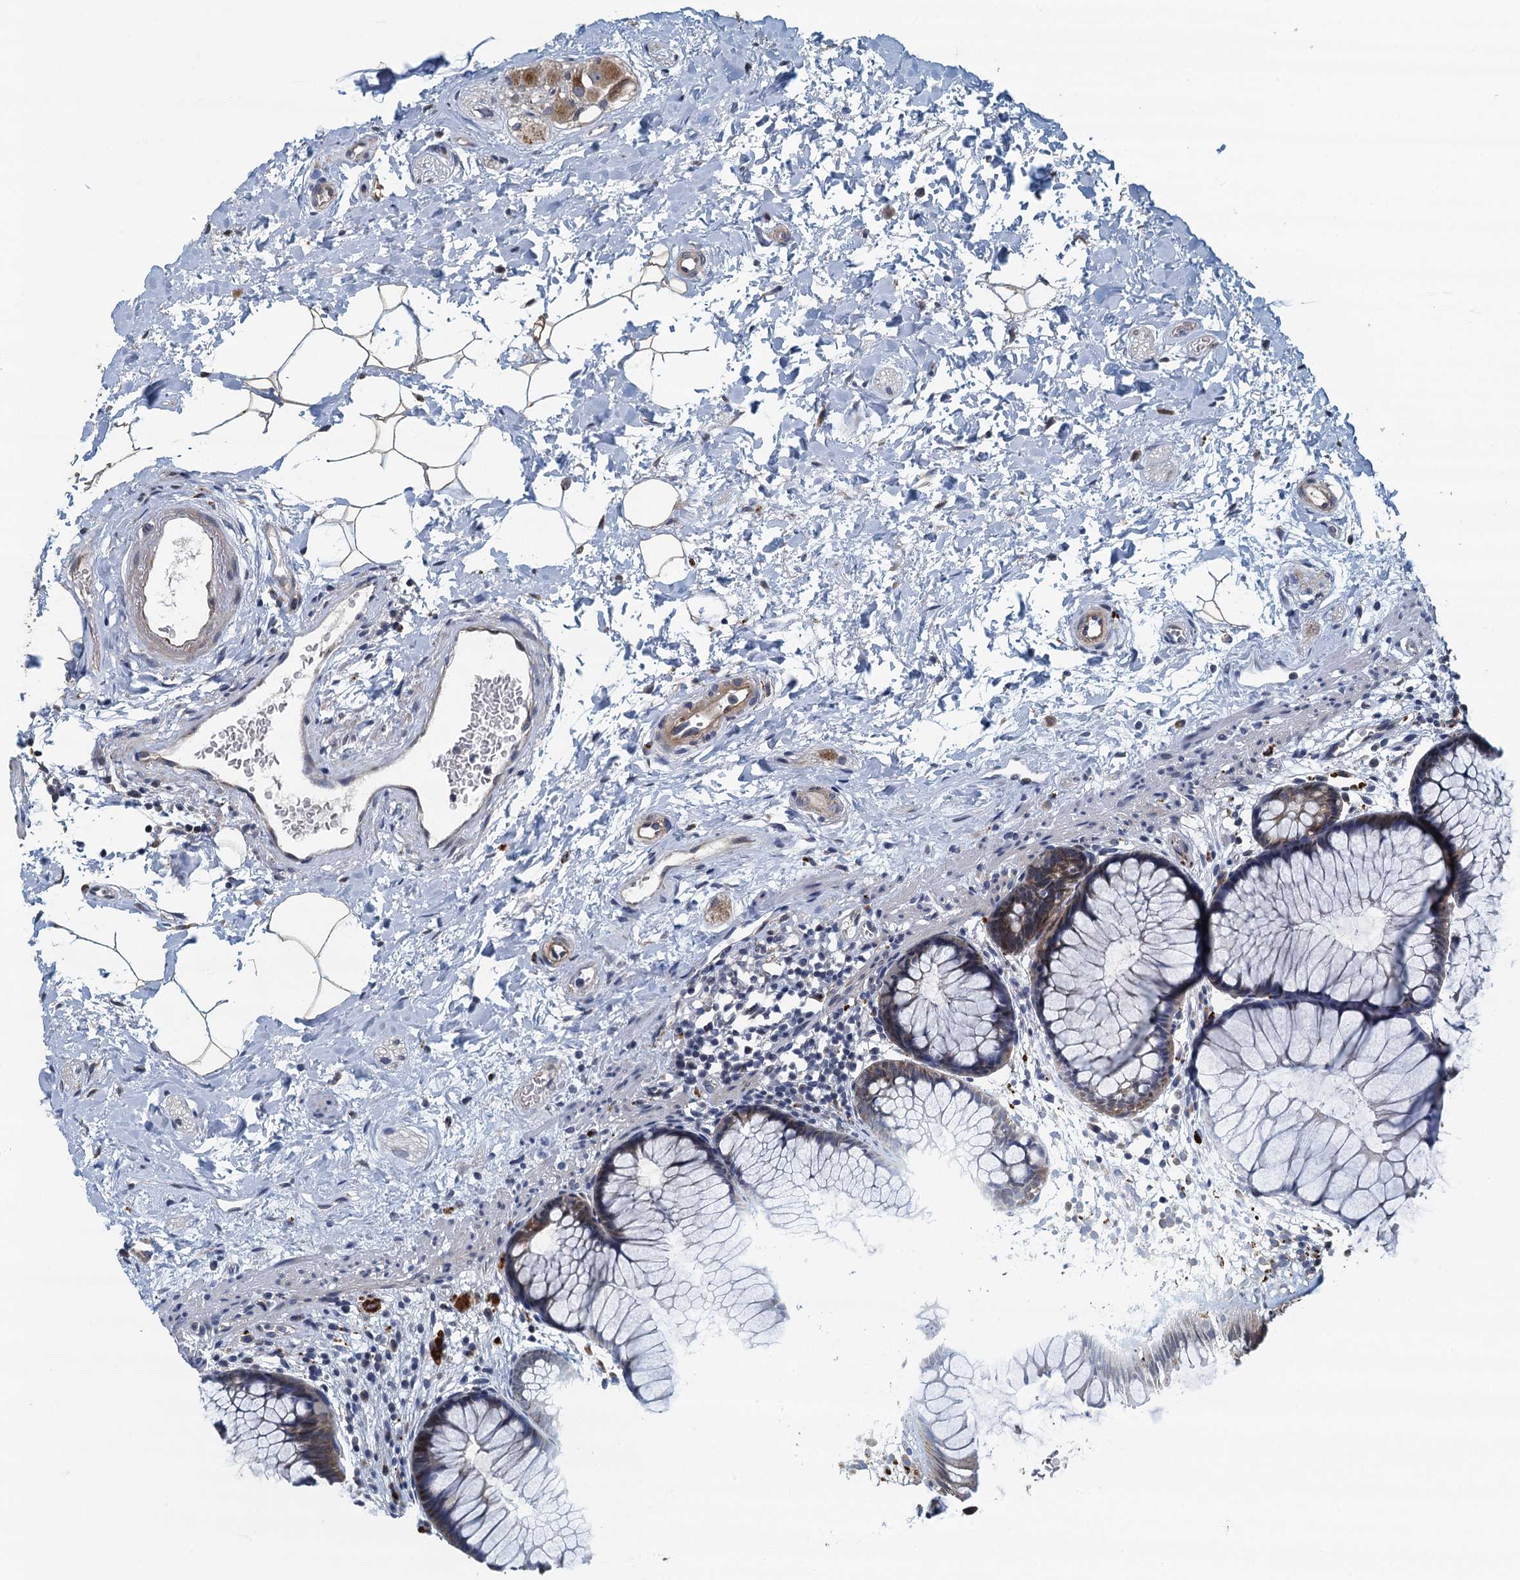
{"staining": {"intensity": "moderate", "quantity": ">75%", "location": "cytoplasmic/membranous"}, "tissue": "rectum", "cell_type": "Glandular cells", "image_type": "normal", "snomed": [{"axis": "morphology", "description": "Normal tissue, NOS"}, {"axis": "topography", "description": "Rectum"}], "caption": "This photomicrograph shows immunohistochemistry staining of normal human rectum, with medium moderate cytoplasmic/membranous positivity in approximately >75% of glandular cells.", "gene": "AGRN", "patient": {"sex": "male", "age": 51}}